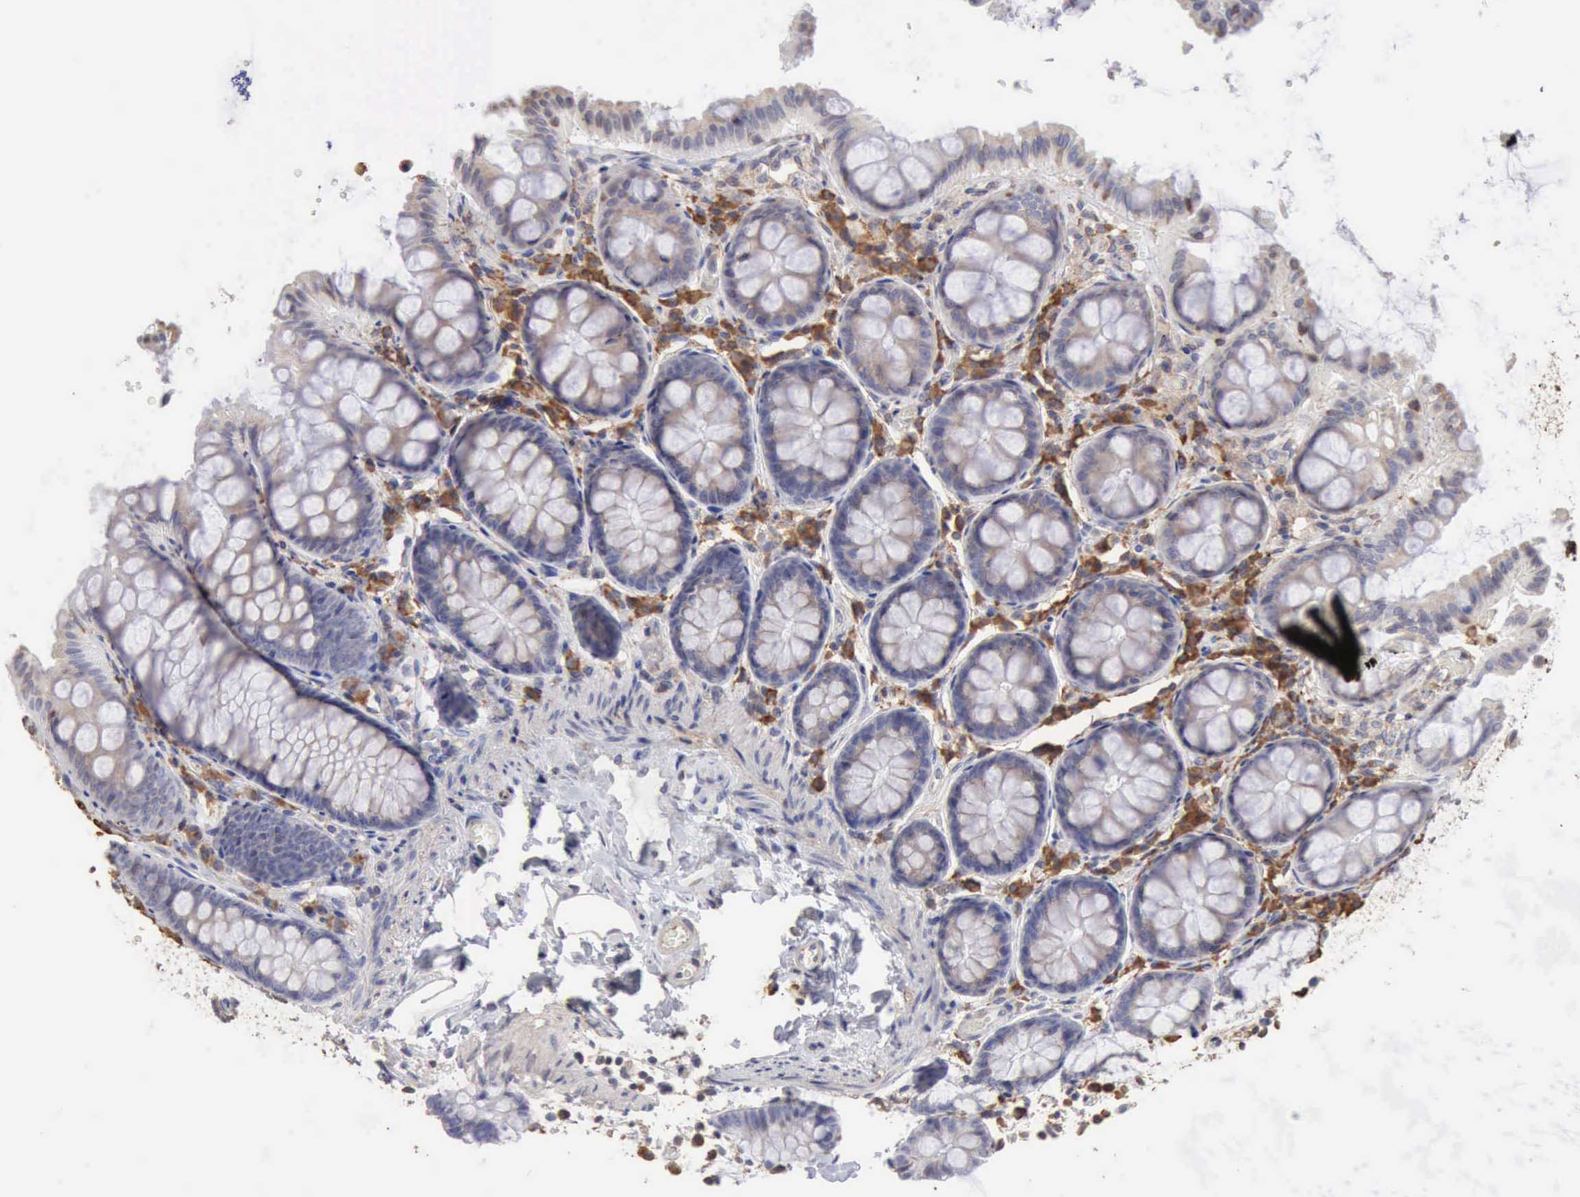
{"staining": {"intensity": "negative", "quantity": "none", "location": "none"}, "tissue": "colon", "cell_type": "Endothelial cells", "image_type": "normal", "snomed": [{"axis": "morphology", "description": "Normal tissue, NOS"}, {"axis": "topography", "description": "Colon"}], "caption": "Immunohistochemistry of benign colon displays no expression in endothelial cells. (DAB (3,3'-diaminobenzidine) immunohistochemistry, high magnification).", "gene": "GPR101", "patient": {"sex": "female", "age": 61}}